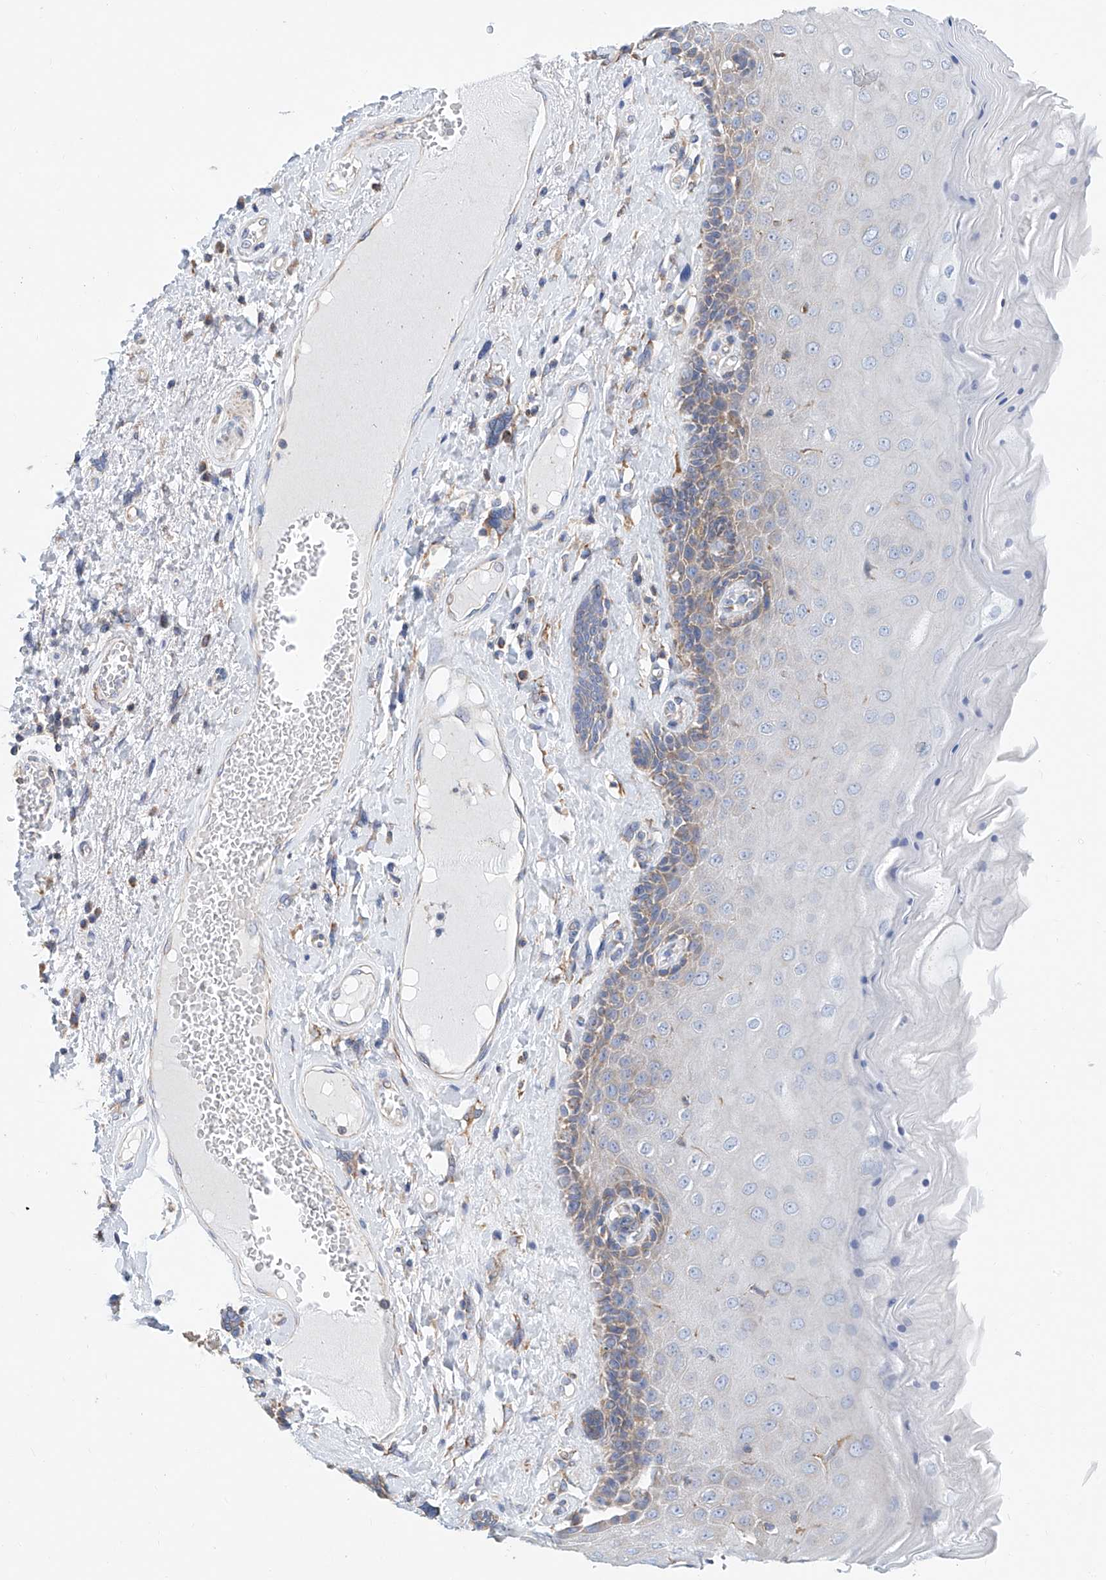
{"staining": {"intensity": "weak", "quantity": "25%-75%", "location": "cytoplasmic/membranous"}, "tissue": "skin", "cell_type": "Epidermal cells", "image_type": "normal", "snomed": [{"axis": "morphology", "description": "Normal tissue, NOS"}, {"axis": "topography", "description": "Anal"}], "caption": "An image of human skin stained for a protein reveals weak cytoplasmic/membranous brown staining in epidermal cells.", "gene": "MAD2L1", "patient": {"sex": "male", "age": 69}}